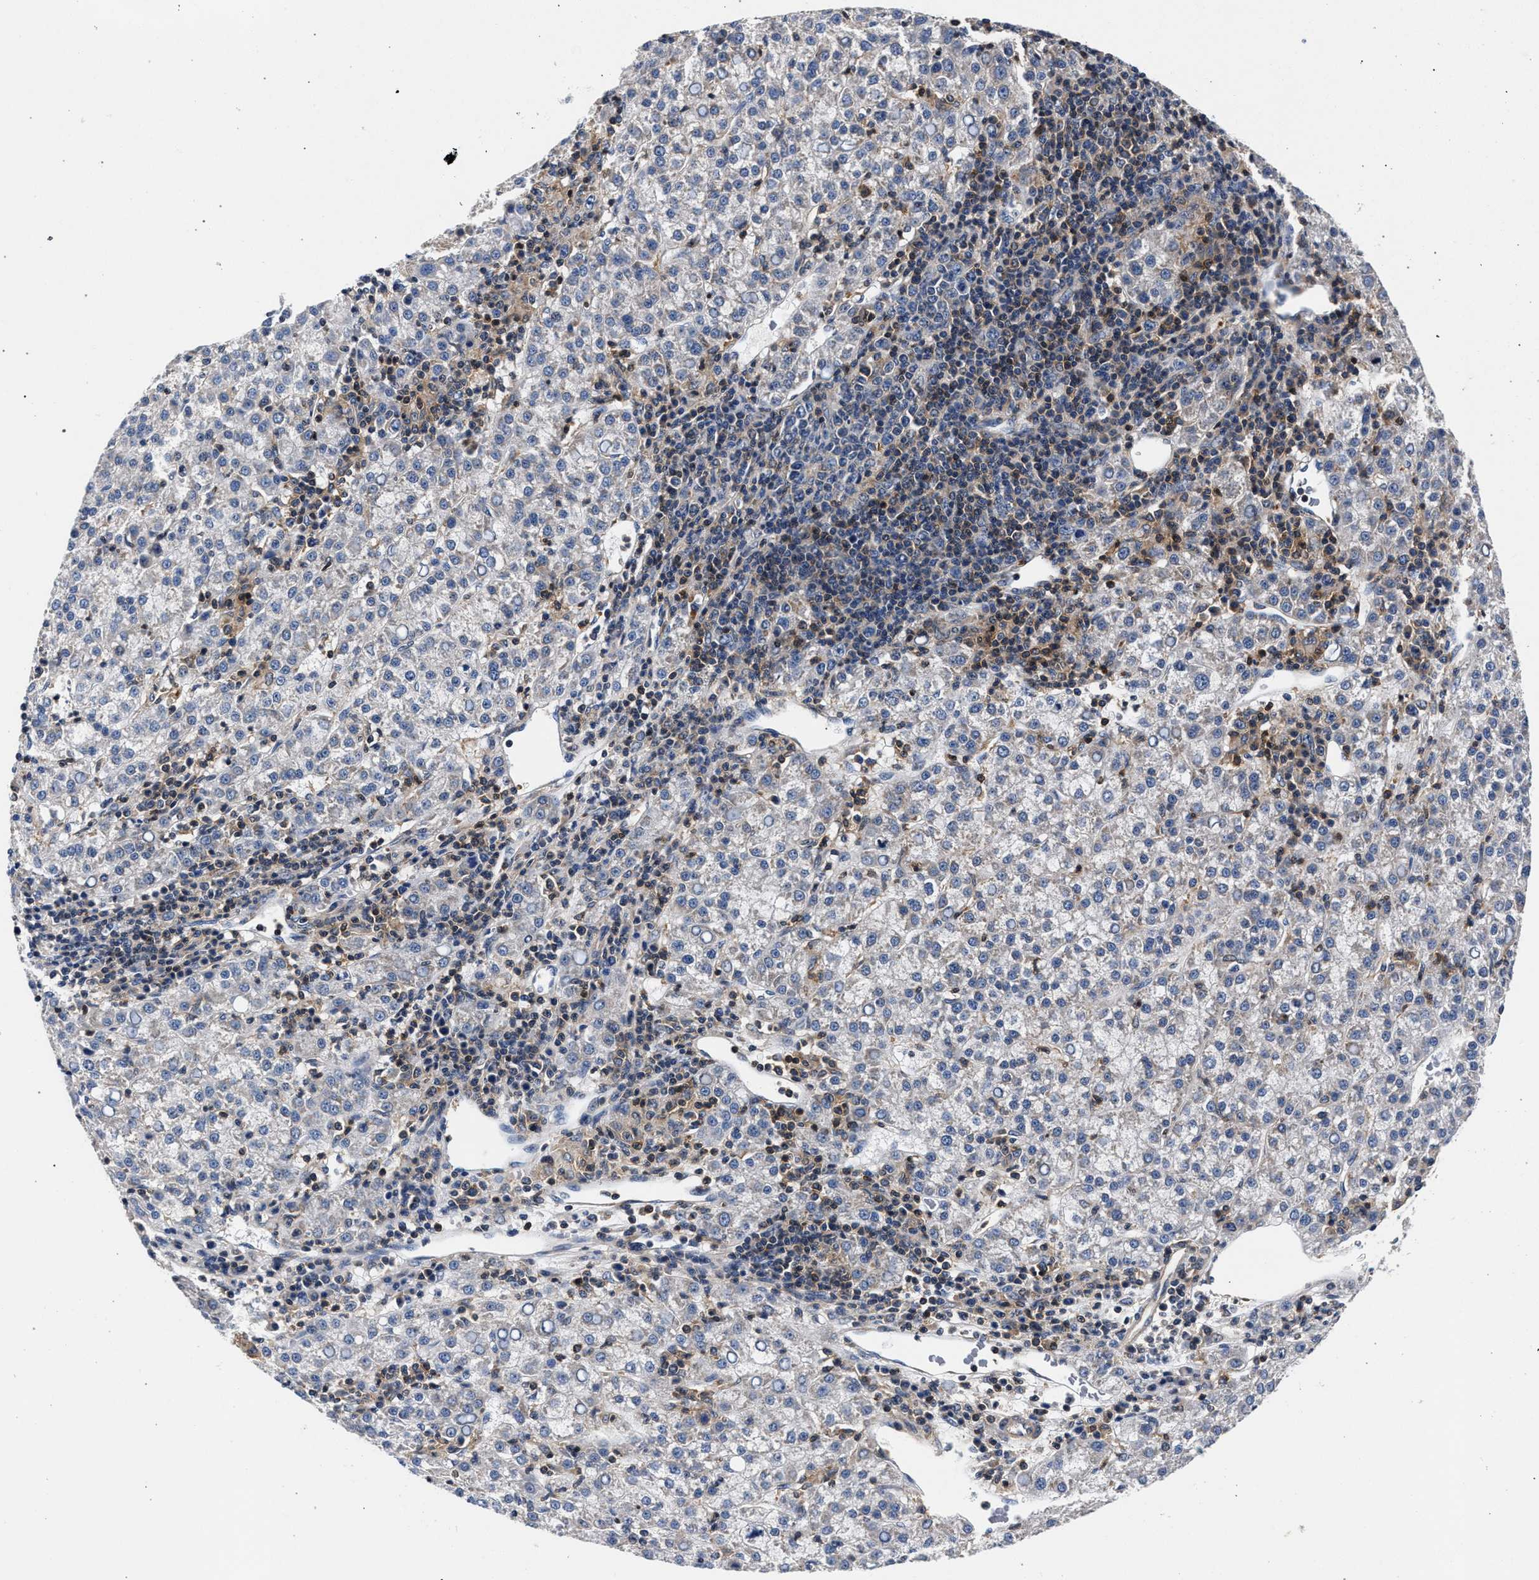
{"staining": {"intensity": "negative", "quantity": "none", "location": "none"}, "tissue": "liver cancer", "cell_type": "Tumor cells", "image_type": "cancer", "snomed": [{"axis": "morphology", "description": "Carcinoma, Hepatocellular, NOS"}, {"axis": "topography", "description": "Liver"}], "caption": "Immunohistochemical staining of liver cancer reveals no significant staining in tumor cells. (Stains: DAB immunohistochemistry with hematoxylin counter stain, Microscopy: brightfield microscopy at high magnification).", "gene": "LASP1", "patient": {"sex": "female", "age": 58}}